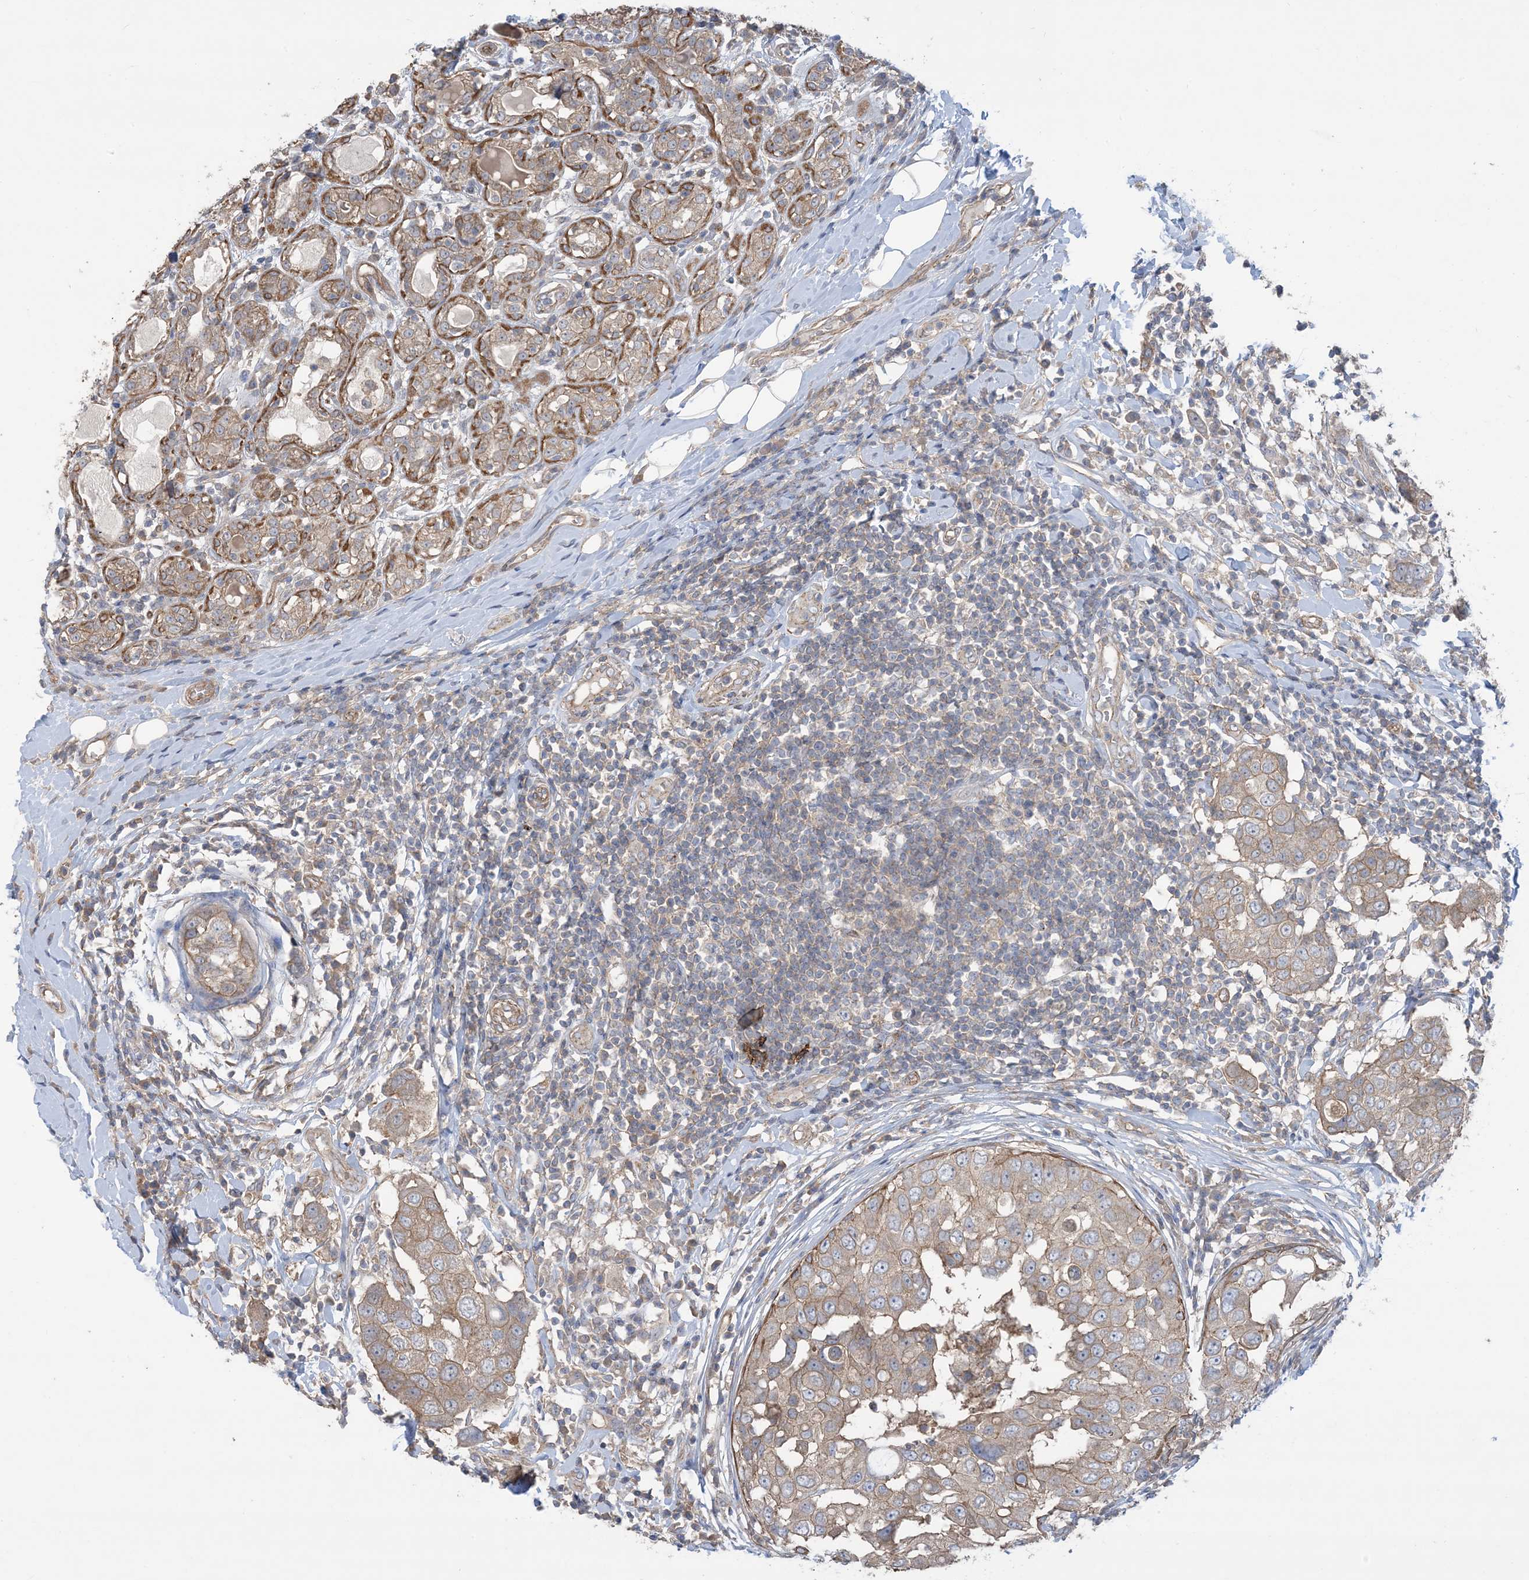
{"staining": {"intensity": "weak", "quantity": ">75%", "location": "cytoplasmic/membranous"}, "tissue": "breast cancer", "cell_type": "Tumor cells", "image_type": "cancer", "snomed": [{"axis": "morphology", "description": "Duct carcinoma"}, {"axis": "topography", "description": "Breast"}], "caption": "This is an image of immunohistochemistry (IHC) staining of breast cancer, which shows weak expression in the cytoplasmic/membranous of tumor cells.", "gene": "CCNY", "patient": {"sex": "female", "age": 27}}